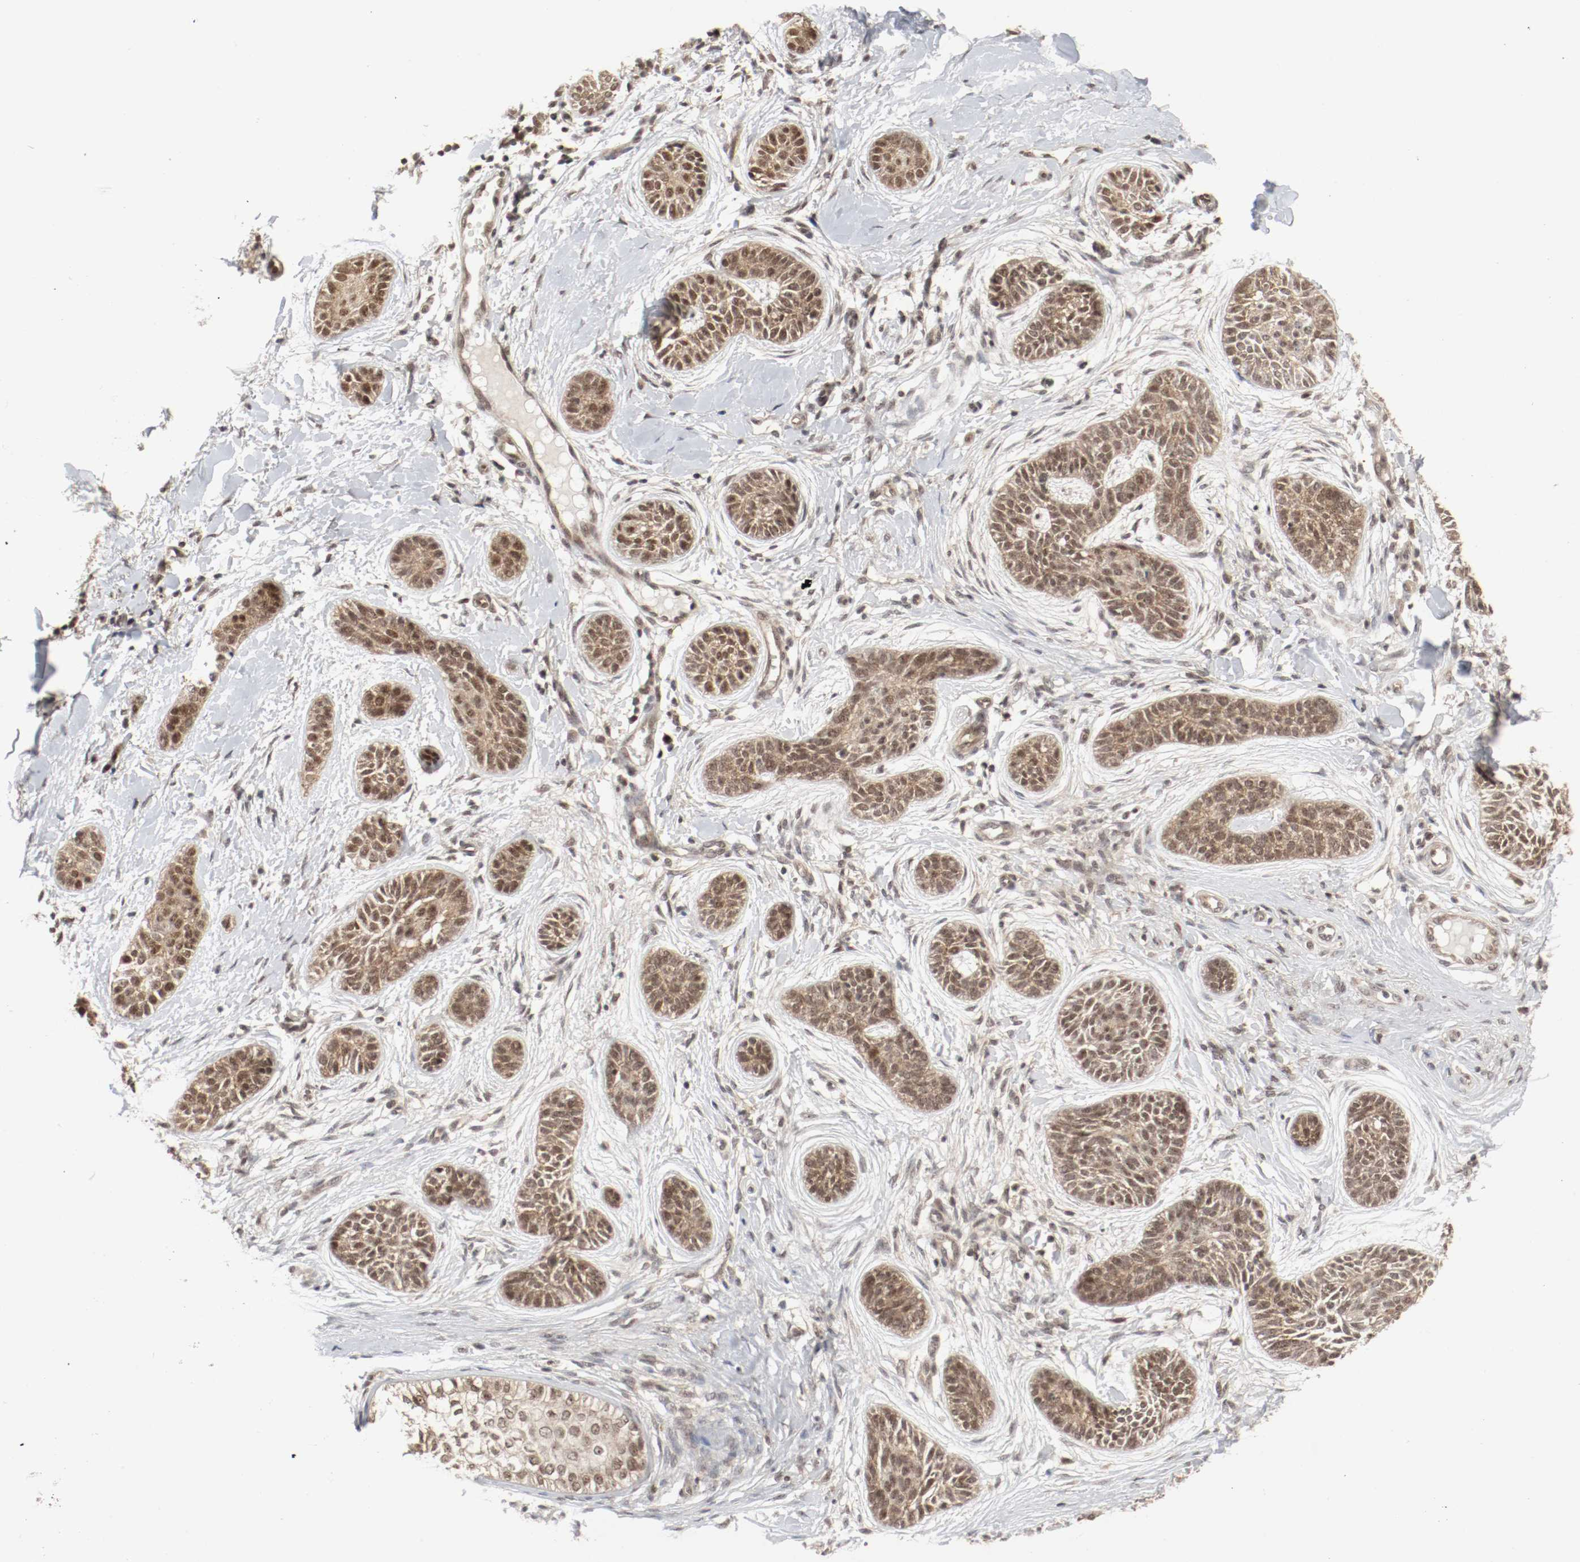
{"staining": {"intensity": "moderate", "quantity": ">75%", "location": "cytoplasmic/membranous,nuclear"}, "tissue": "skin cancer", "cell_type": "Tumor cells", "image_type": "cancer", "snomed": [{"axis": "morphology", "description": "Normal tissue, NOS"}, {"axis": "morphology", "description": "Basal cell carcinoma"}, {"axis": "topography", "description": "Skin"}], "caption": "The immunohistochemical stain labels moderate cytoplasmic/membranous and nuclear positivity in tumor cells of skin cancer tissue.", "gene": "CSNK2B", "patient": {"sex": "male", "age": 63}}